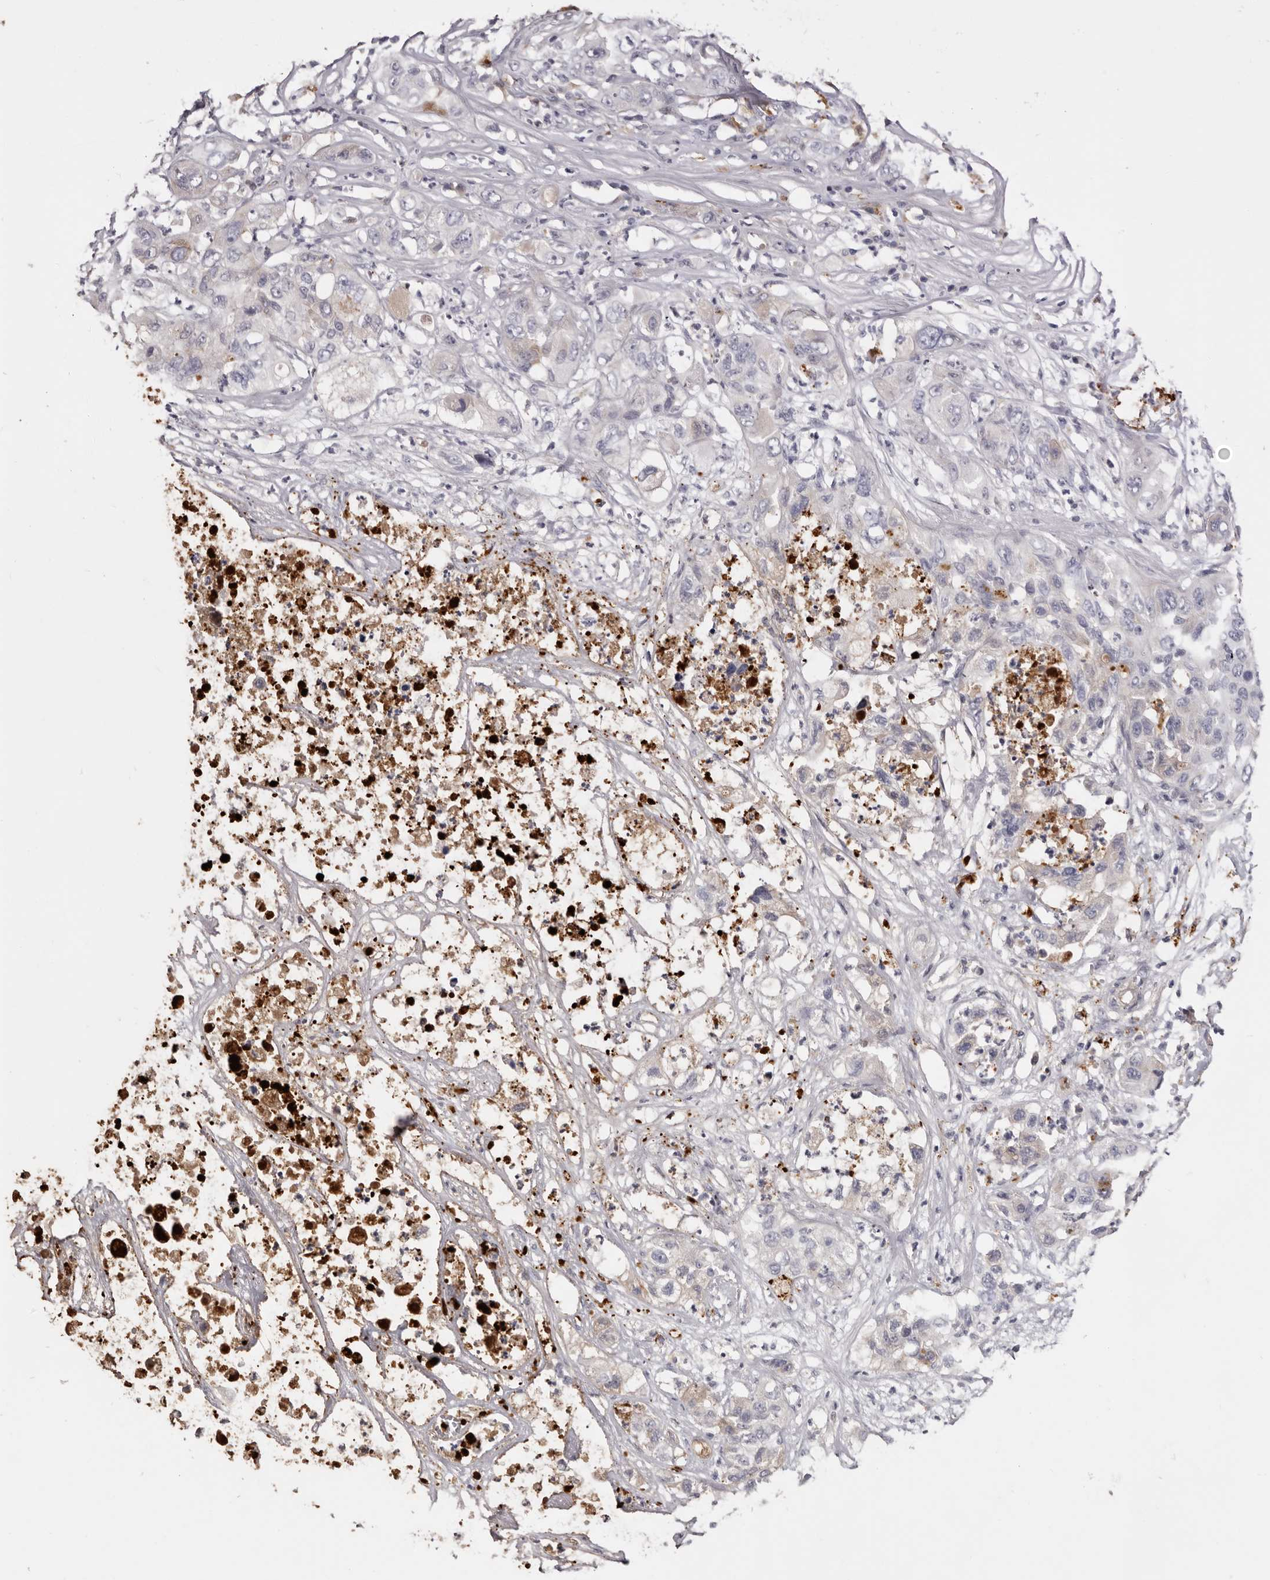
{"staining": {"intensity": "weak", "quantity": "<25%", "location": "cytoplasmic/membranous"}, "tissue": "pancreatic cancer", "cell_type": "Tumor cells", "image_type": "cancer", "snomed": [{"axis": "morphology", "description": "Adenocarcinoma, NOS"}, {"axis": "topography", "description": "Pancreas"}], "caption": "Immunohistochemical staining of human adenocarcinoma (pancreatic) displays no significant positivity in tumor cells.", "gene": "KLHL38", "patient": {"sex": "female", "age": 78}}